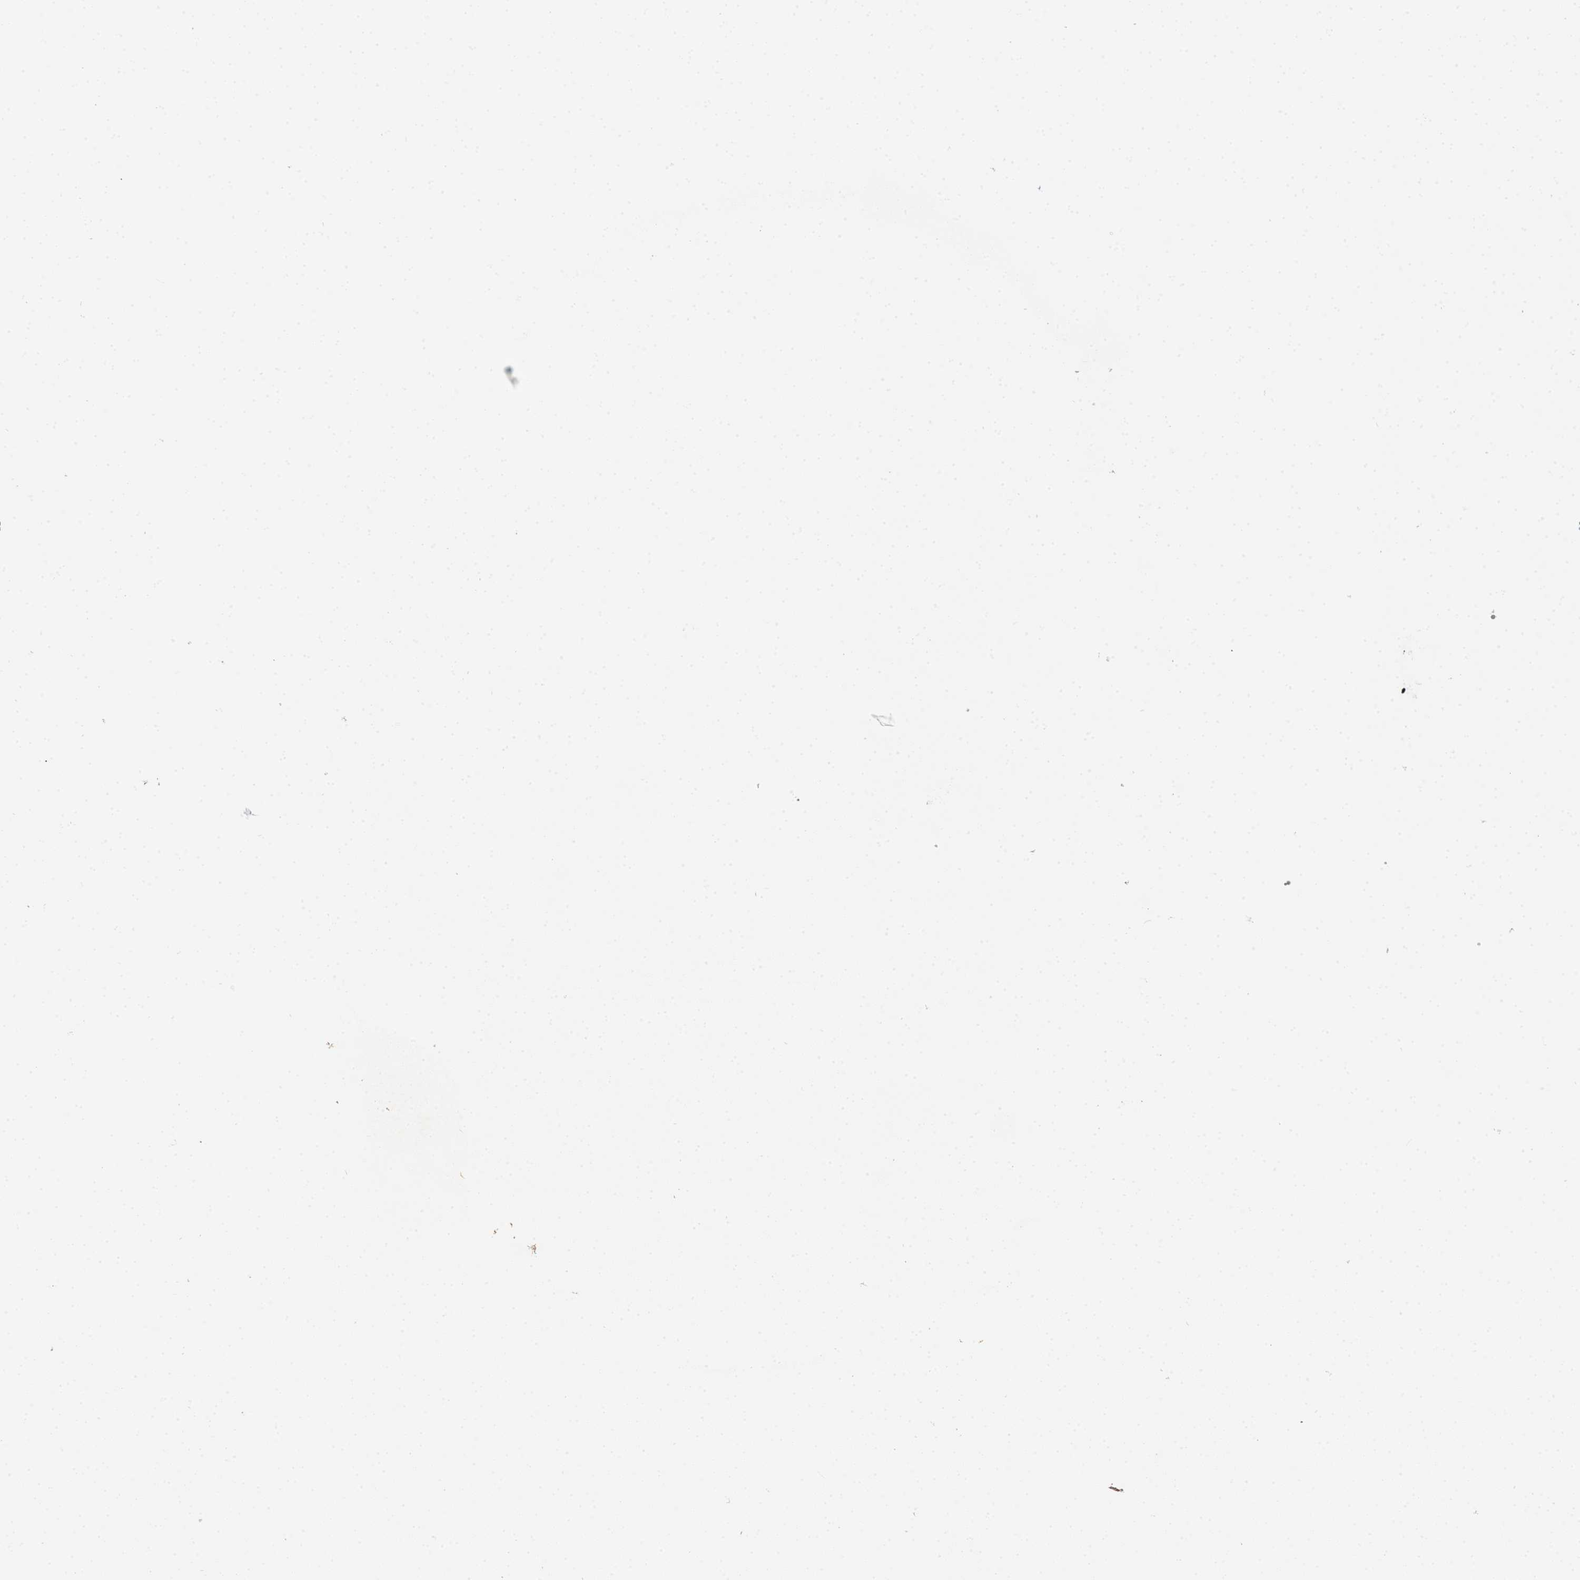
{"staining": {"intensity": "weak", "quantity": "25%-75%", "location": "cytoplasmic/membranous"}, "tissue": "melanoma", "cell_type": "Tumor cells", "image_type": "cancer", "snomed": [{"axis": "morphology", "description": "Malignant melanoma, NOS"}, {"axis": "topography", "description": "Skin"}], "caption": "Immunohistochemical staining of human melanoma demonstrates low levels of weak cytoplasmic/membranous protein positivity in approximately 25%-75% of tumor cells.", "gene": "OSER1", "patient": {"sex": "female", "age": 72}}